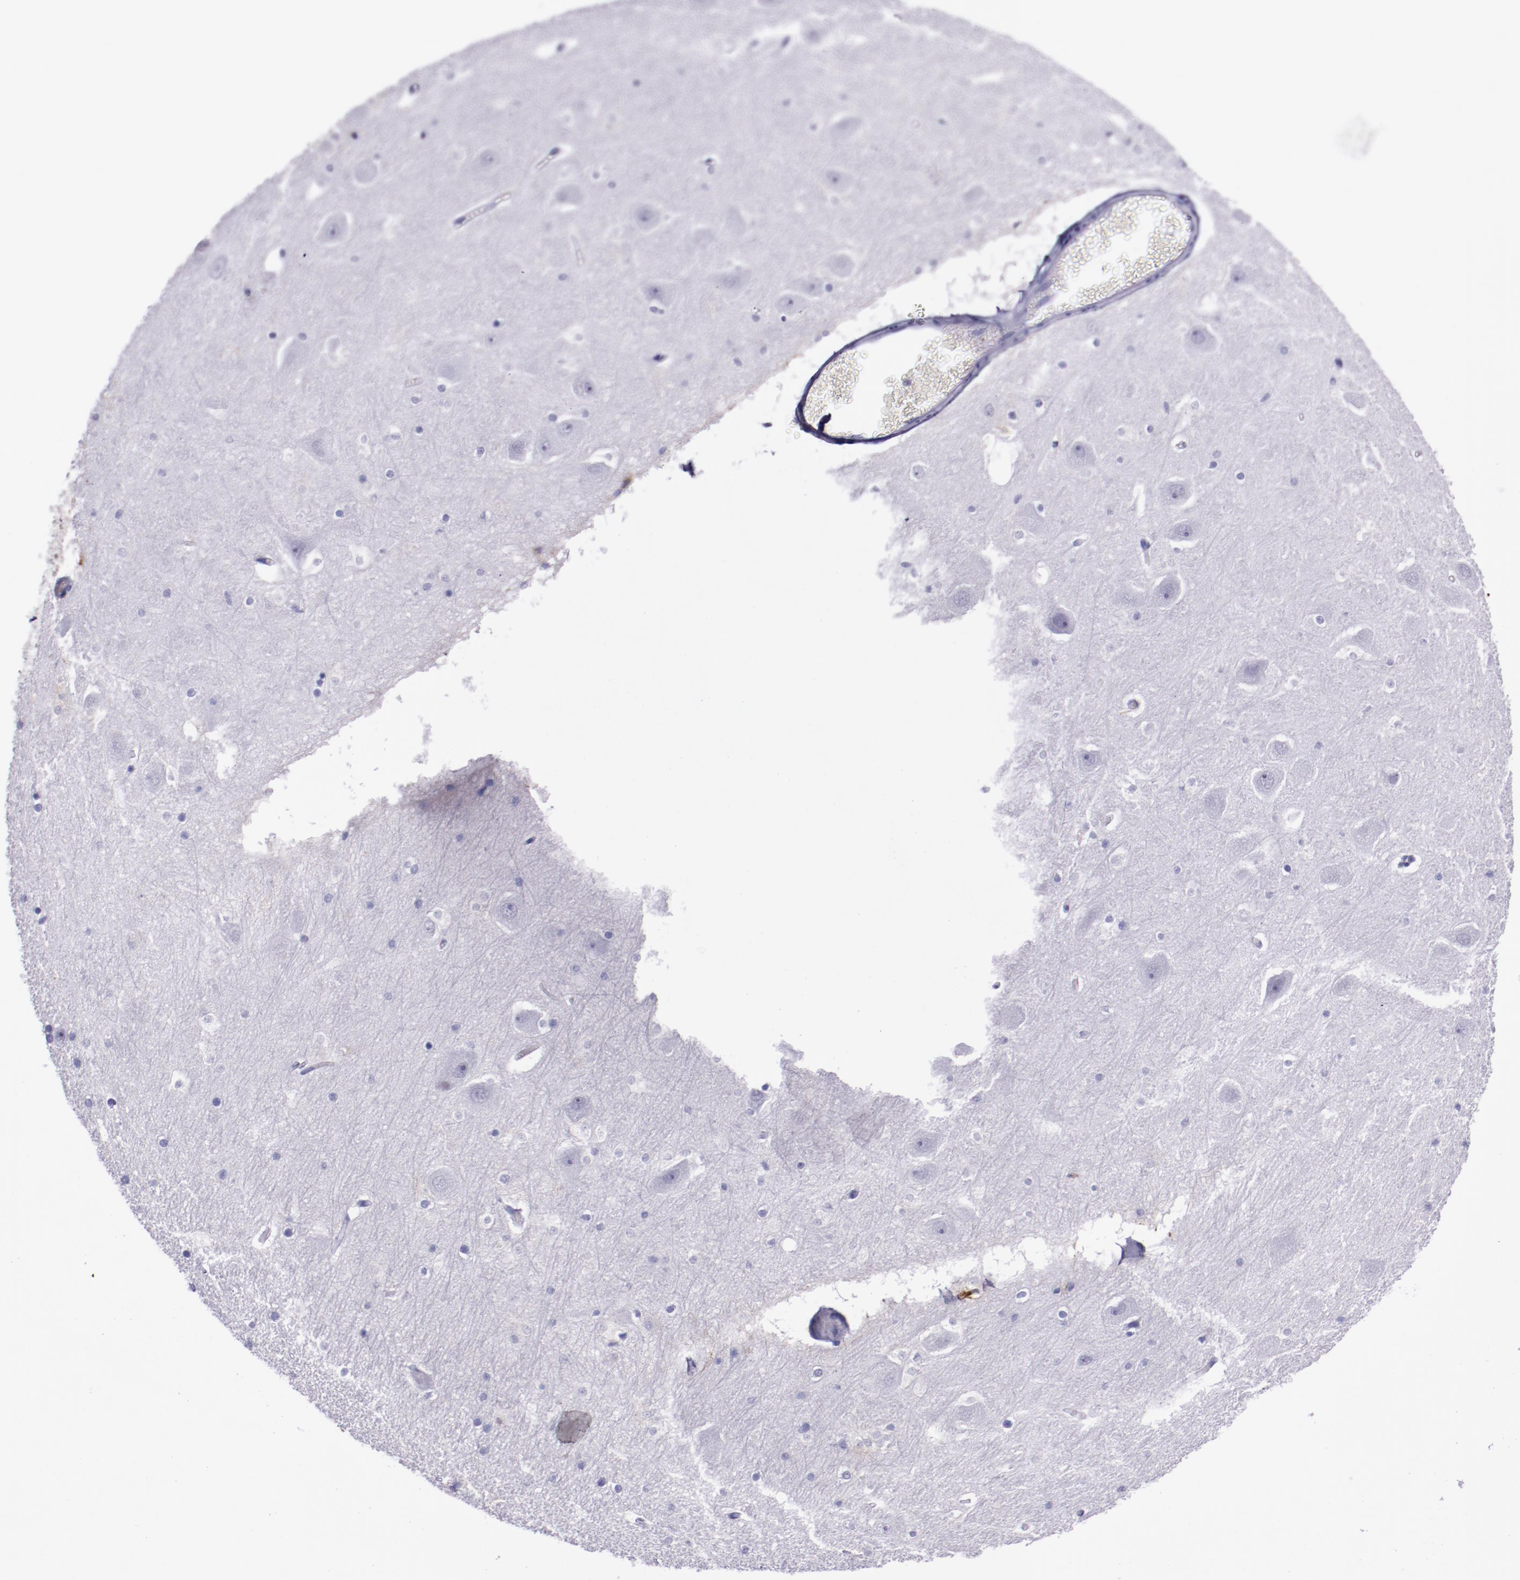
{"staining": {"intensity": "negative", "quantity": "none", "location": "none"}, "tissue": "hippocampus", "cell_type": "Glial cells", "image_type": "normal", "snomed": [{"axis": "morphology", "description": "Normal tissue, NOS"}, {"axis": "topography", "description": "Hippocampus"}], "caption": "Hippocampus was stained to show a protein in brown. There is no significant positivity in glial cells. (Brightfield microscopy of DAB immunohistochemistry (IHC) at high magnification).", "gene": "APOH", "patient": {"sex": "male", "age": 45}}